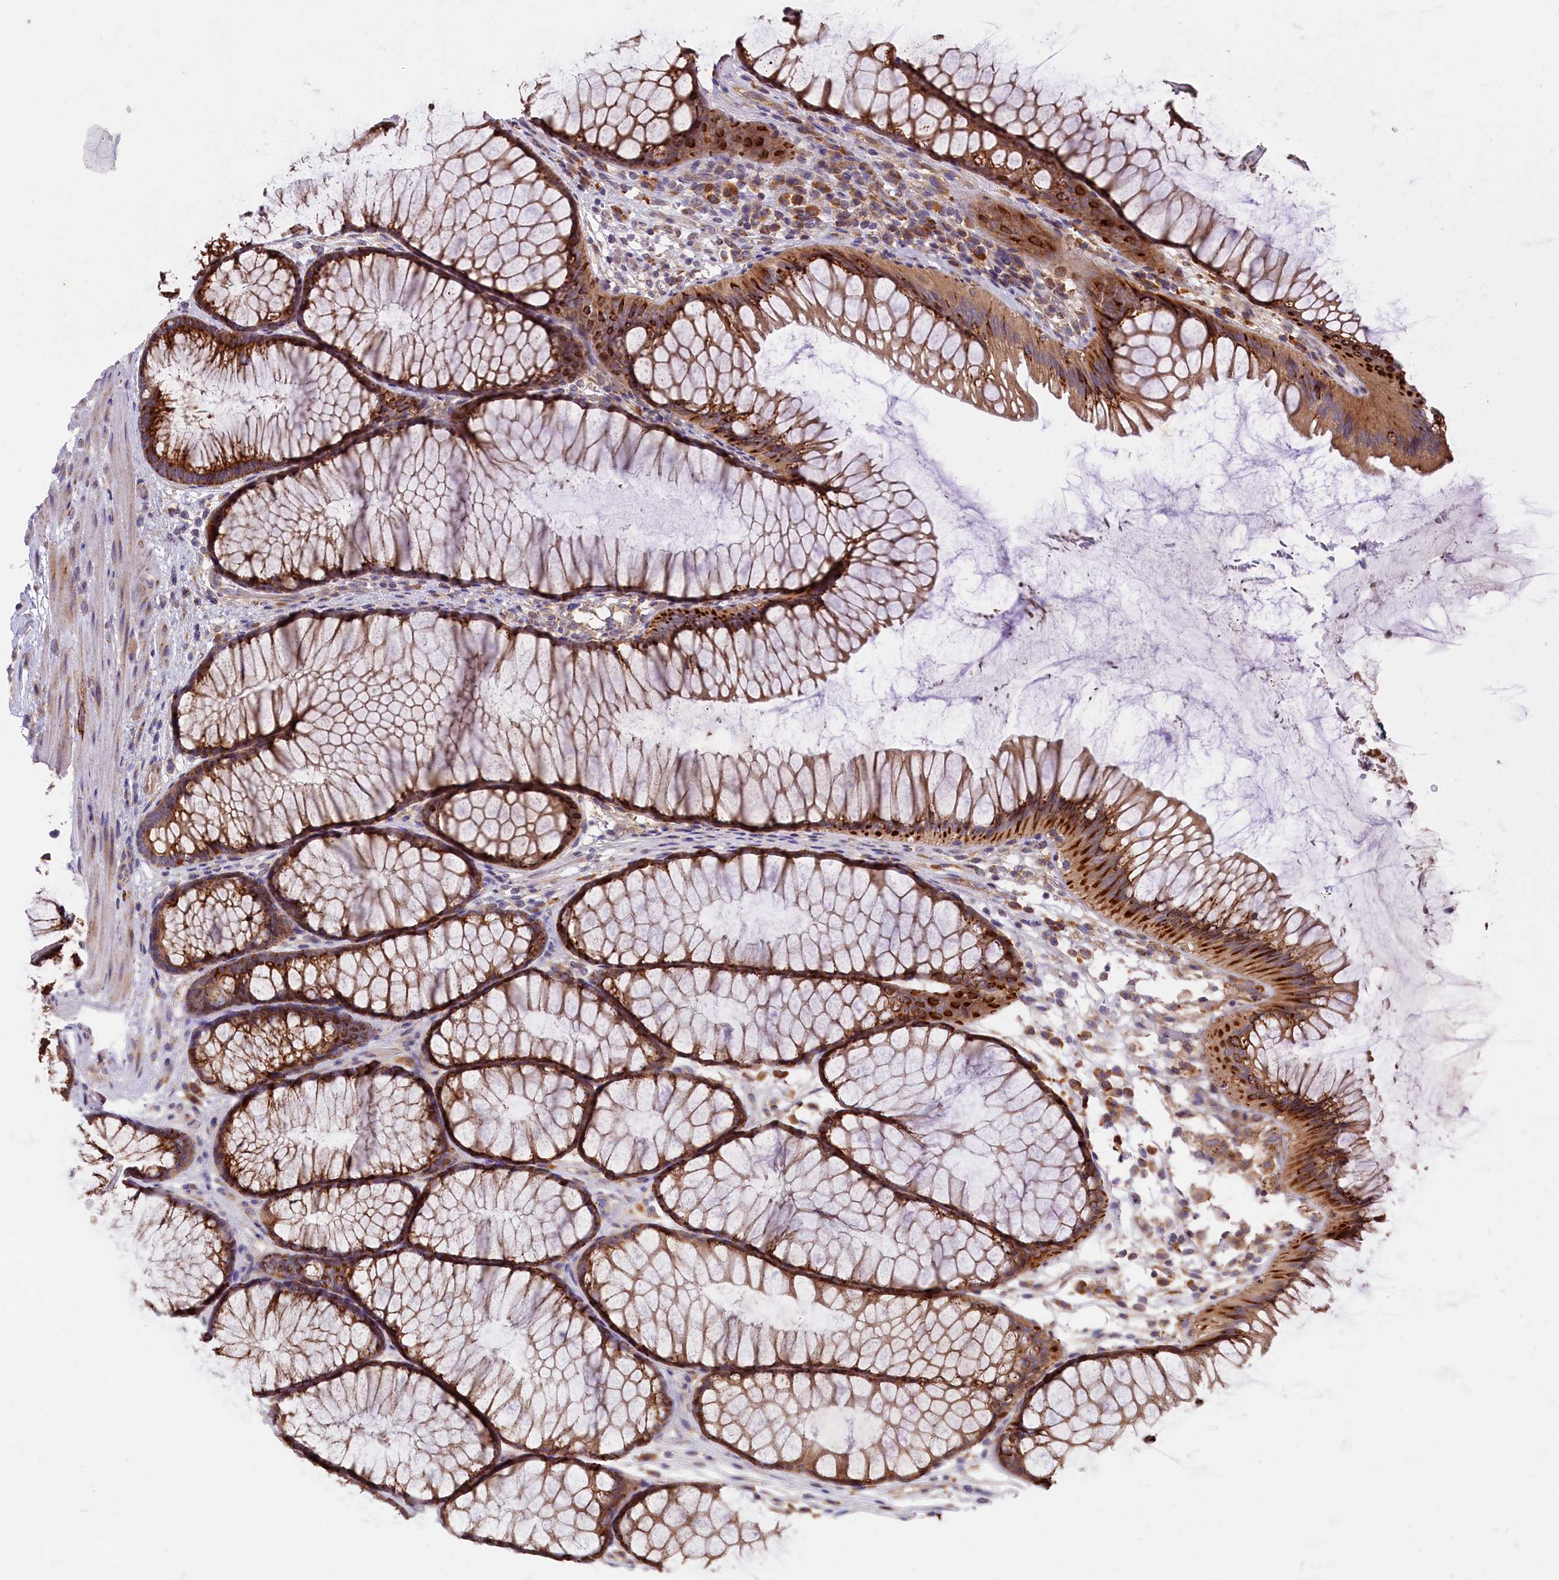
{"staining": {"intensity": "weak", "quantity": ">75%", "location": "cytoplasmic/membranous"}, "tissue": "colon", "cell_type": "Endothelial cells", "image_type": "normal", "snomed": [{"axis": "morphology", "description": "Normal tissue, NOS"}, {"axis": "topography", "description": "Colon"}], "caption": "Colon stained with IHC reveals weak cytoplasmic/membranous positivity in about >75% of endothelial cells. (brown staining indicates protein expression, while blue staining denotes nuclei).", "gene": "CEP44", "patient": {"sex": "female", "age": 82}}